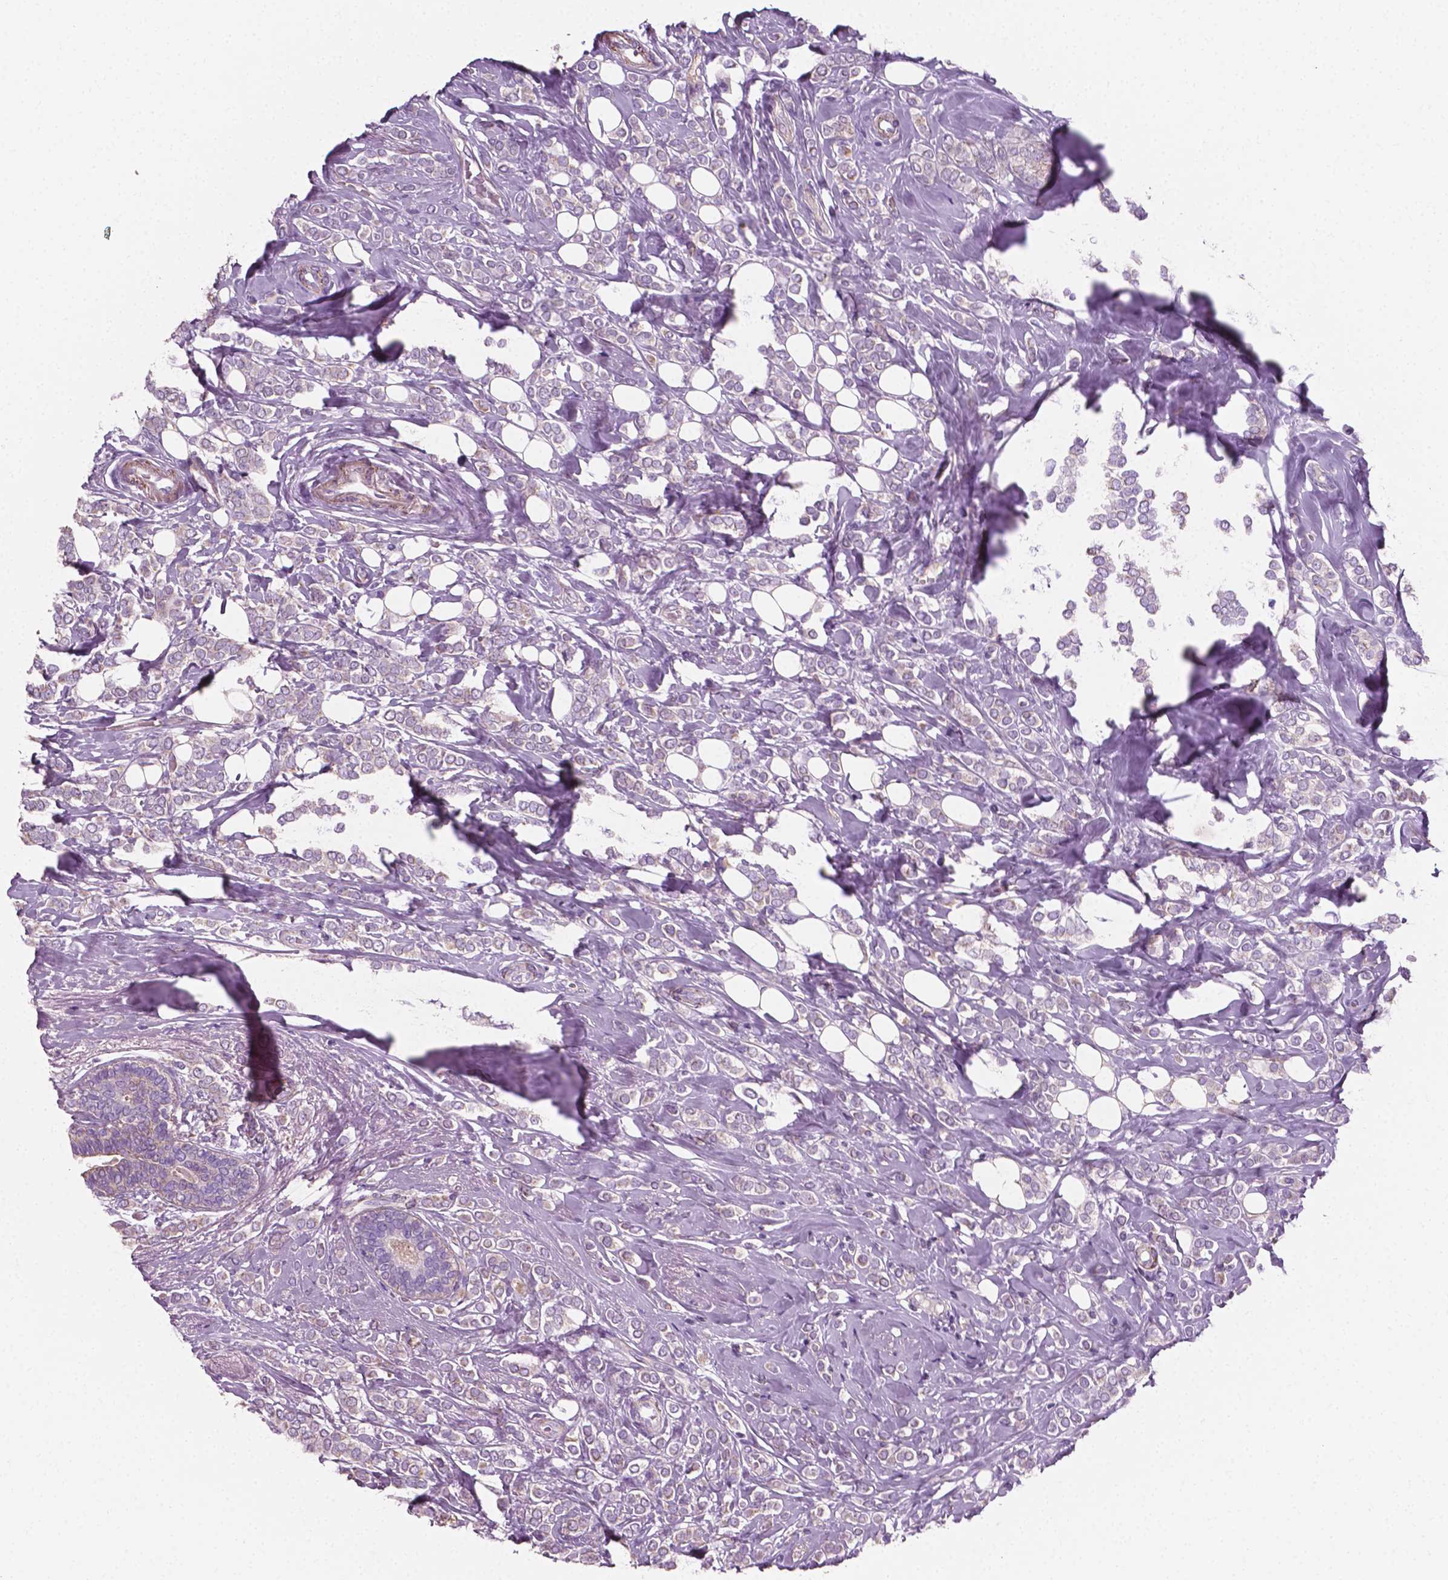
{"staining": {"intensity": "negative", "quantity": "none", "location": "none"}, "tissue": "breast cancer", "cell_type": "Tumor cells", "image_type": "cancer", "snomed": [{"axis": "morphology", "description": "Lobular carcinoma"}, {"axis": "topography", "description": "Breast"}], "caption": "Immunohistochemical staining of lobular carcinoma (breast) displays no significant staining in tumor cells. (DAB (3,3'-diaminobenzidine) immunohistochemistry visualized using brightfield microscopy, high magnification).", "gene": "PTX3", "patient": {"sex": "female", "age": 49}}